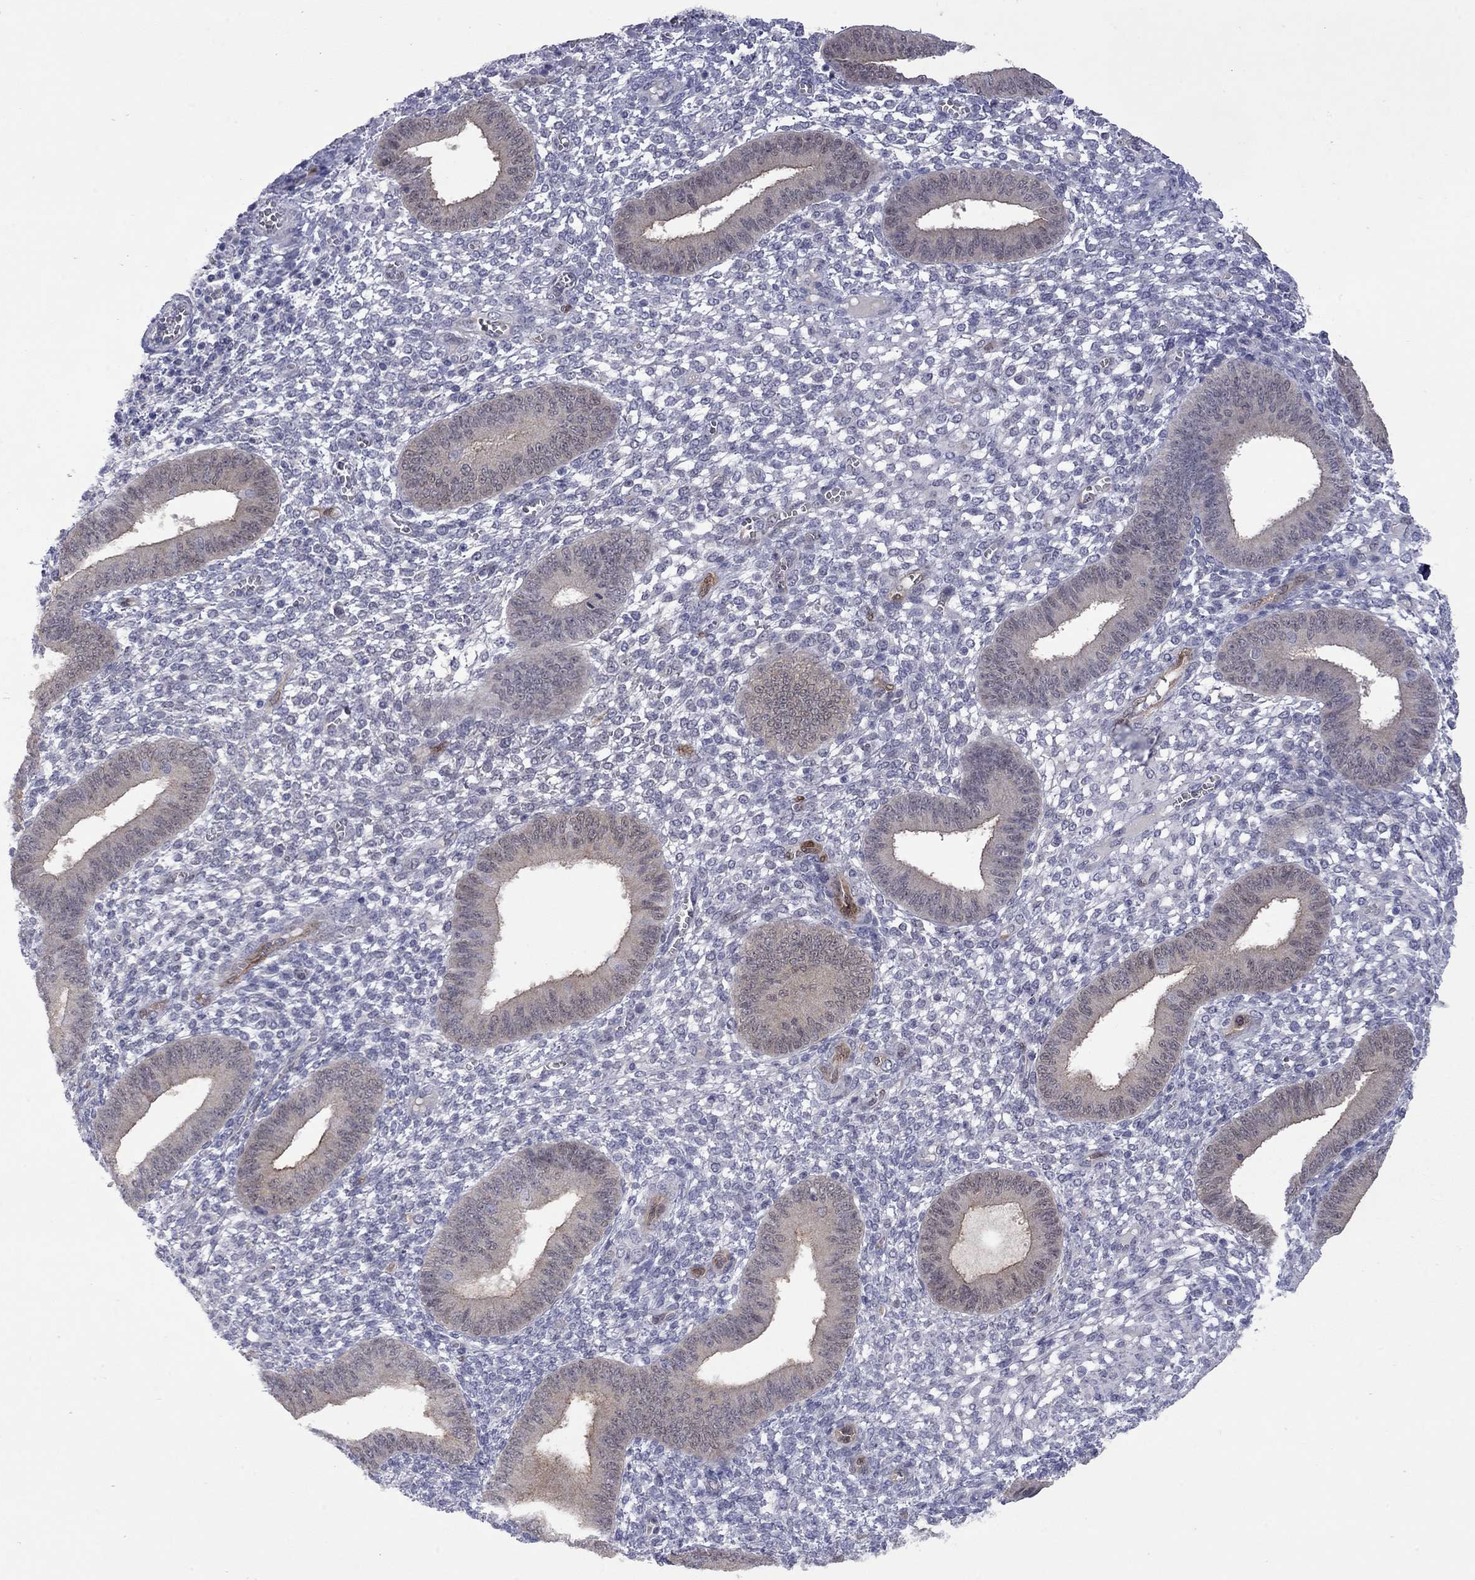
{"staining": {"intensity": "negative", "quantity": "none", "location": "none"}, "tissue": "endometrium", "cell_type": "Cells in endometrial stroma", "image_type": "normal", "snomed": [{"axis": "morphology", "description": "Normal tissue, NOS"}, {"axis": "topography", "description": "Endometrium"}], "caption": "A micrograph of human endometrium is negative for staining in cells in endometrial stroma. Brightfield microscopy of IHC stained with DAB (brown) and hematoxylin (blue), captured at high magnification.", "gene": "CTNNBIP1", "patient": {"sex": "female", "age": 42}}